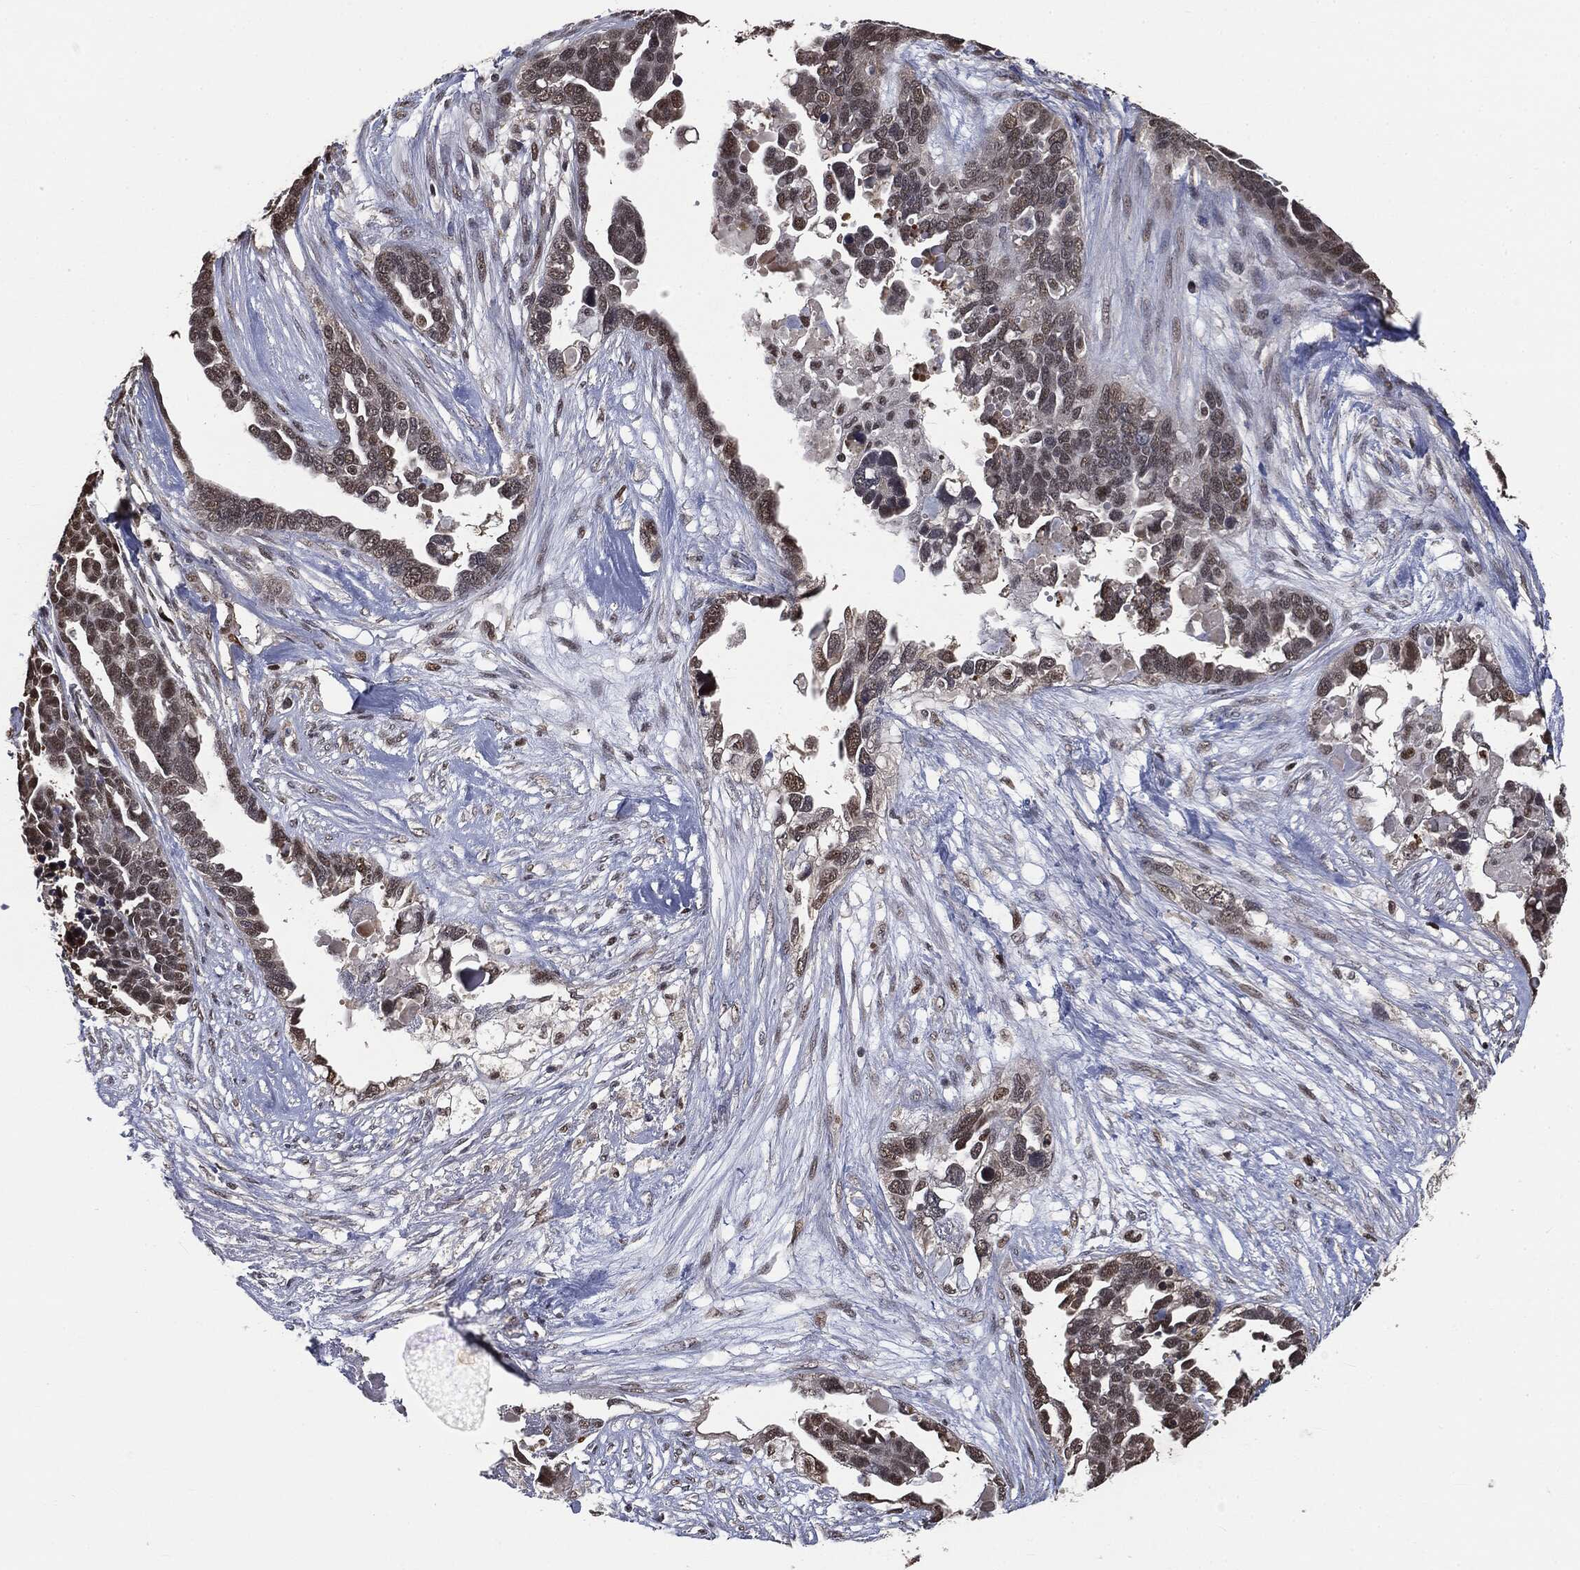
{"staining": {"intensity": "weak", "quantity": "25%-75%", "location": "nuclear"}, "tissue": "ovarian cancer", "cell_type": "Tumor cells", "image_type": "cancer", "snomed": [{"axis": "morphology", "description": "Cystadenocarcinoma, serous, NOS"}, {"axis": "topography", "description": "Ovary"}], "caption": "Immunohistochemistry (IHC) of ovarian cancer (serous cystadenocarcinoma) exhibits low levels of weak nuclear positivity in approximately 25%-75% of tumor cells. The staining was performed using DAB to visualize the protein expression in brown, while the nuclei were stained in blue with hematoxylin (Magnification: 20x).", "gene": "SHLD2", "patient": {"sex": "female", "age": 54}}